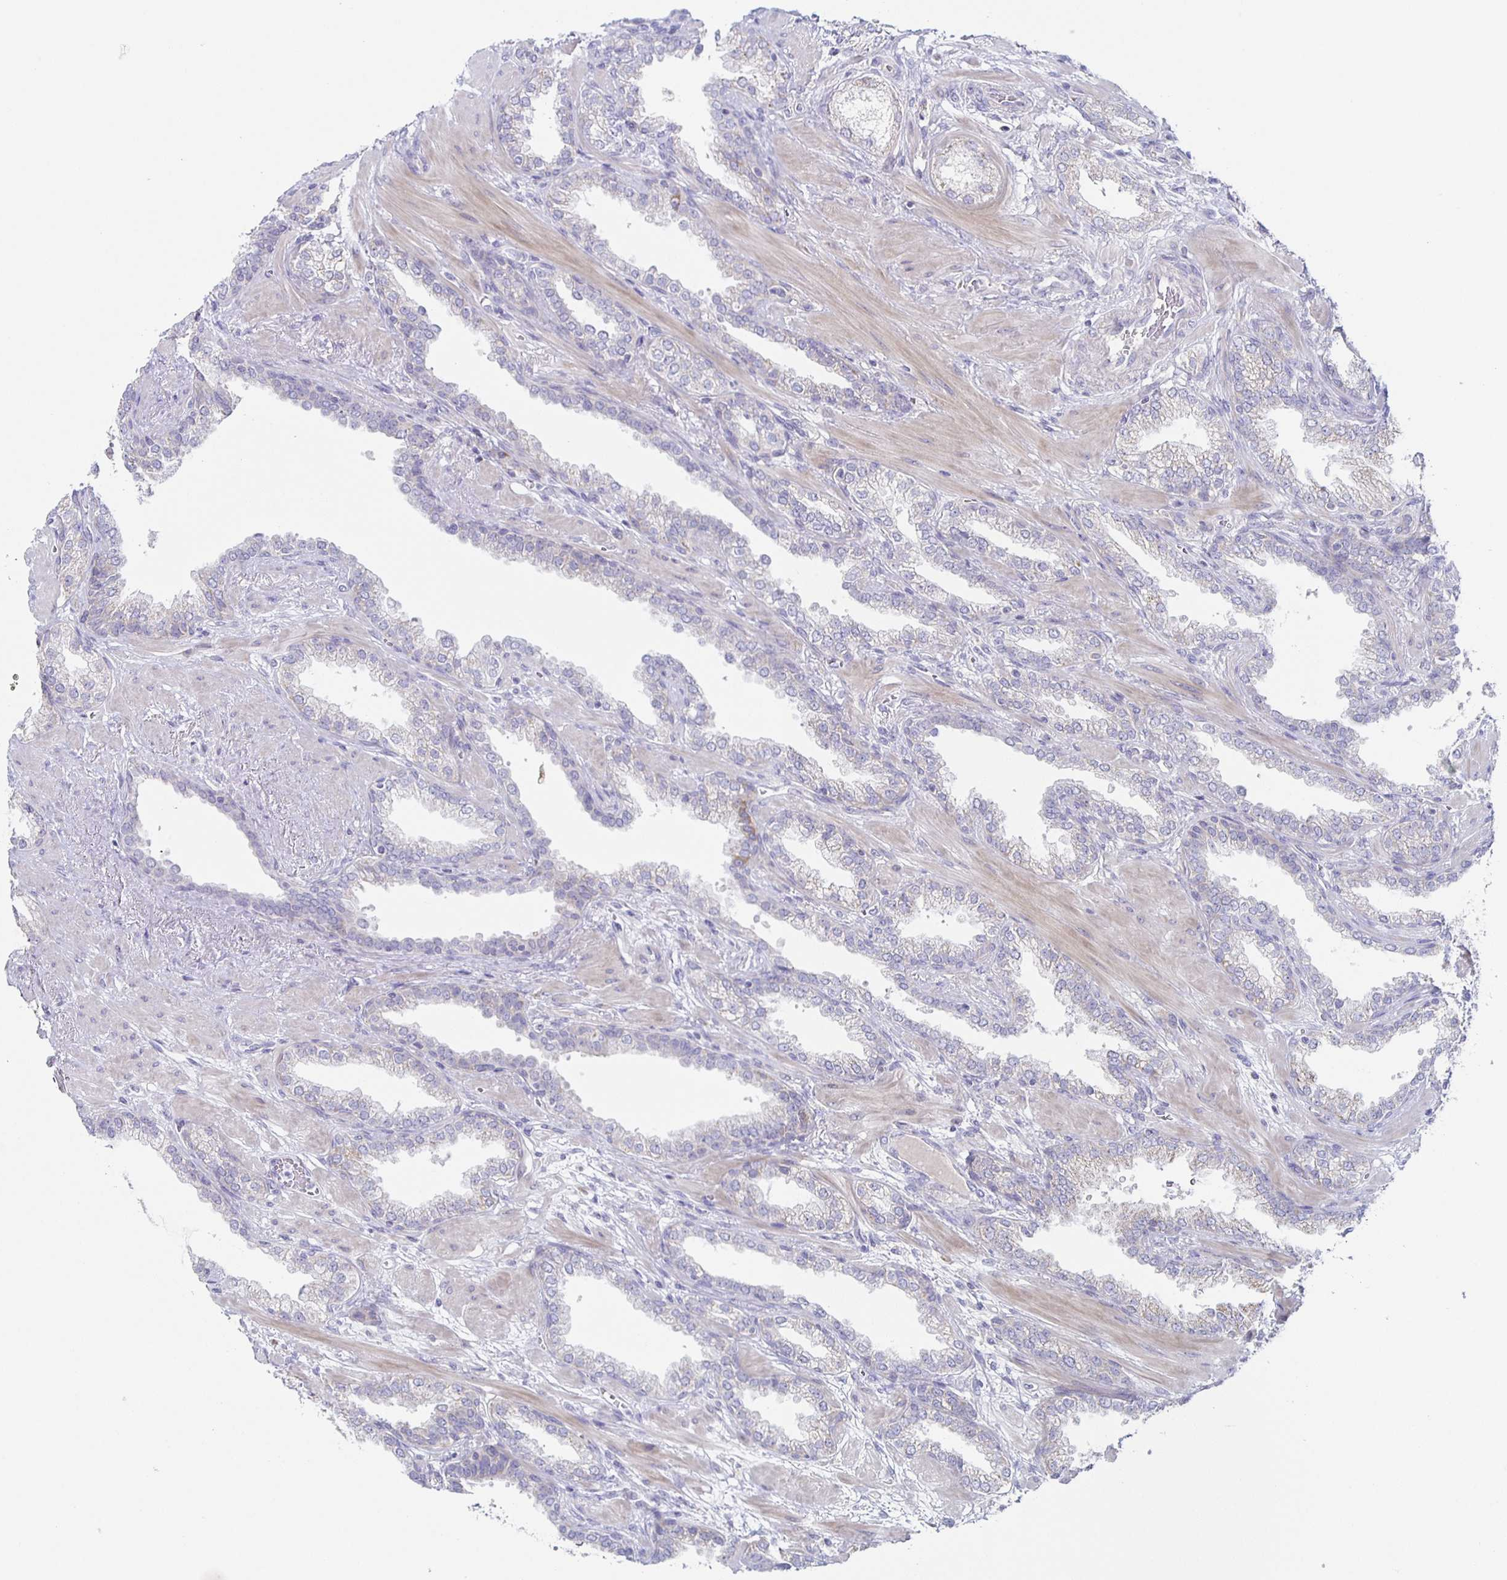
{"staining": {"intensity": "moderate", "quantity": "<25%", "location": "cytoplasmic/membranous"}, "tissue": "prostate cancer", "cell_type": "Tumor cells", "image_type": "cancer", "snomed": [{"axis": "morphology", "description": "Adenocarcinoma, High grade"}, {"axis": "topography", "description": "Prostate"}], "caption": "This is a photomicrograph of immunohistochemistry (IHC) staining of adenocarcinoma (high-grade) (prostate), which shows moderate expression in the cytoplasmic/membranous of tumor cells.", "gene": "CENPH", "patient": {"sex": "male", "age": 60}}